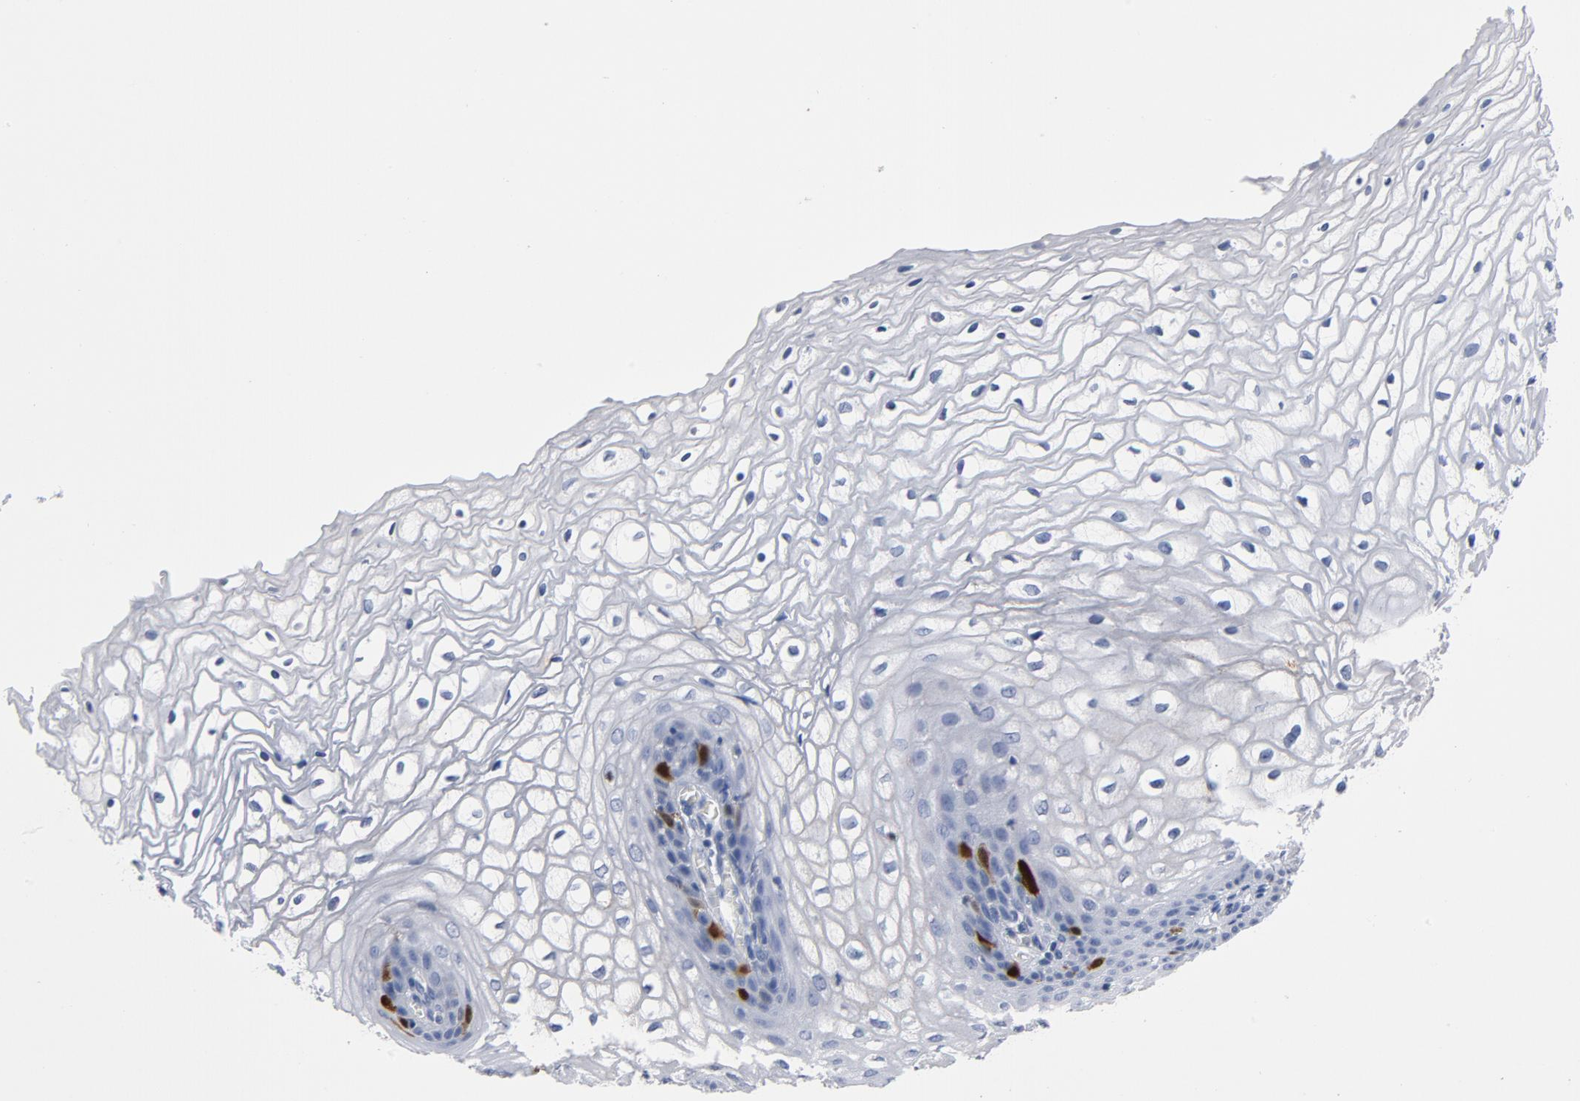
{"staining": {"intensity": "strong", "quantity": "<25%", "location": "nuclear"}, "tissue": "vagina", "cell_type": "Squamous epithelial cells", "image_type": "normal", "snomed": [{"axis": "morphology", "description": "Normal tissue, NOS"}, {"axis": "topography", "description": "Vagina"}], "caption": "Protein analysis of normal vagina reveals strong nuclear expression in about <25% of squamous epithelial cells.", "gene": "CDC20", "patient": {"sex": "female", "age": 34}}